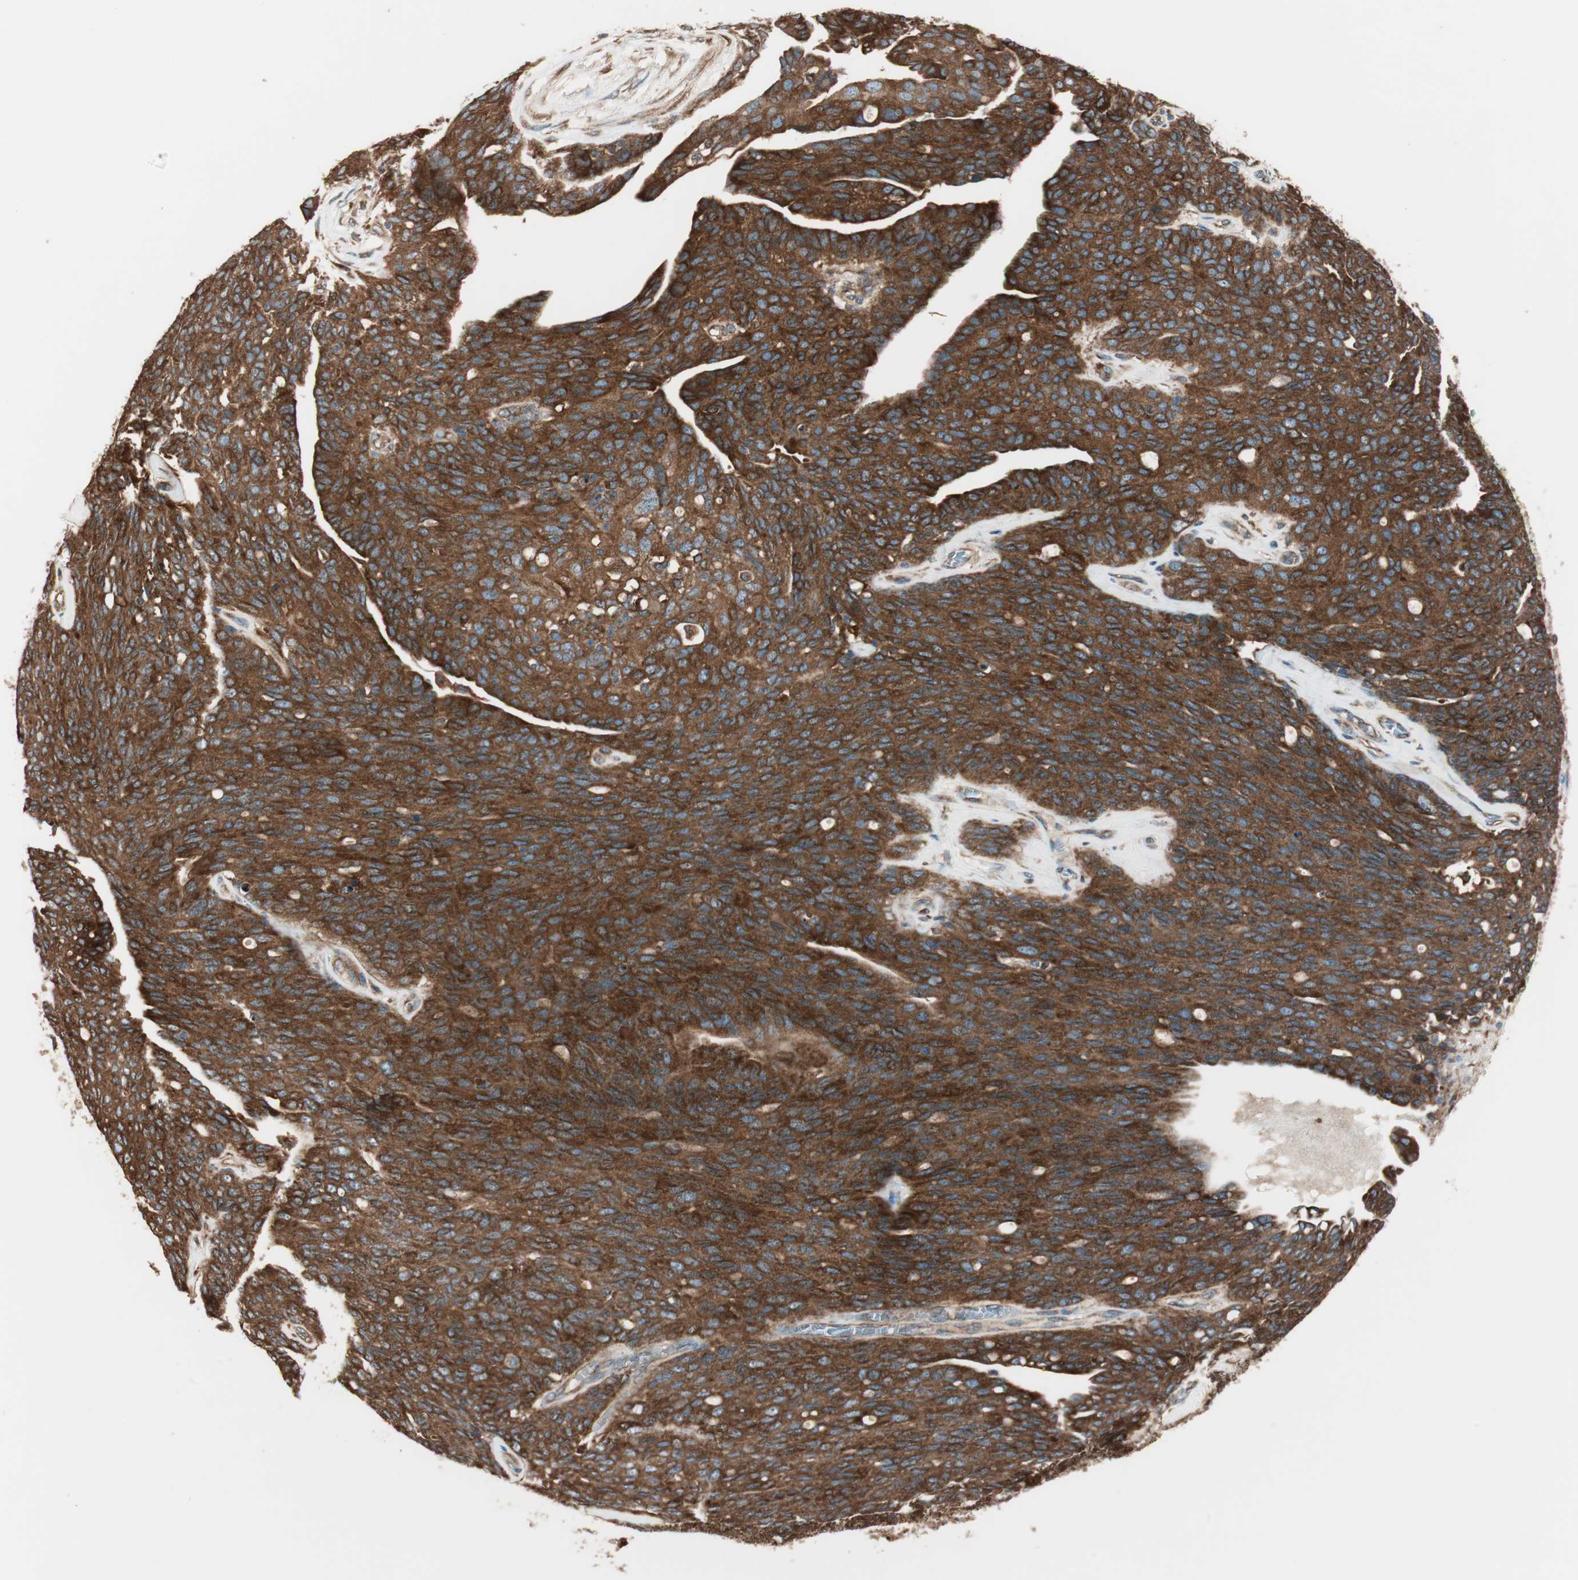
{"staining": {"intensity": "strong", "quantity": ">75%", "location": "cytoplasmic/membranous"}, "tissue": "ovarian cancer", "cell_type": "Tumor cells", "image_type": "cancer", "snomed": [{"axis": "morphology", "description": "Carcinoma, endometroid"}, {"axis": "topography", "description": "Ovary"}], "caption": "Endometroid carcinoma (ovarian) was stained to show a protein in brown. There is high levels of strong cytoplasmic/membranous expression in approximately >75% of tumor cells.", "gene": "RAB5A", "patient": {"sex": "female", "age": 60}}